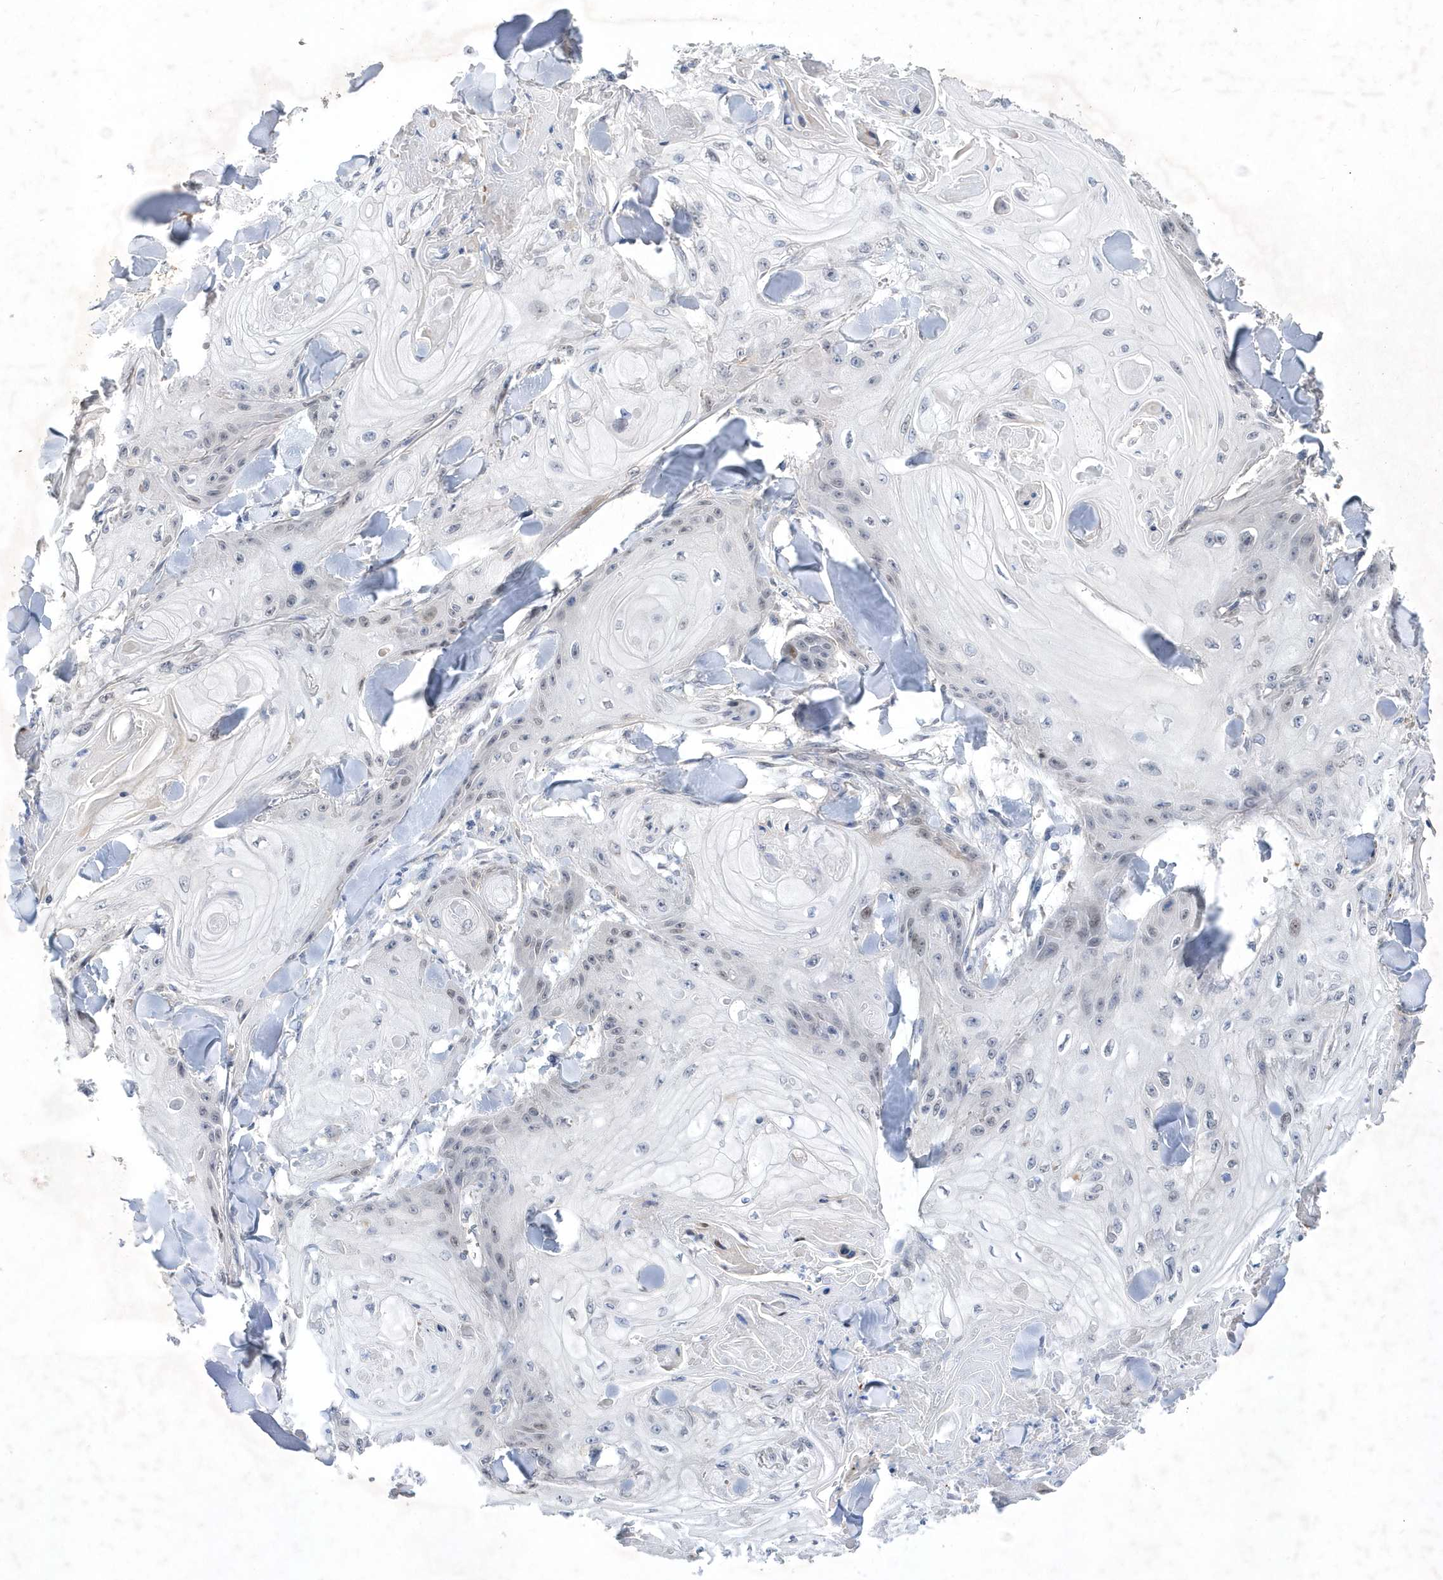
{"staining": {"intensity": "negative", "quantity": "none", "location": "none"}, "tissue": "skin cancer", "cell_type": "Tumor cells", "image_type": "cancer", "snomed": [{"axis": "morphology", "description": "Squamous cell carcinoma, NOS"}, {"axis": "topography", "description": "Skin"}], "caption": "Skin squamous cell carcinoma was stained to show a protein in brown. There is no significant expression in tumor cells.", "gene": "ZNF875", "patient": {"sex": "male", "age": 74}}